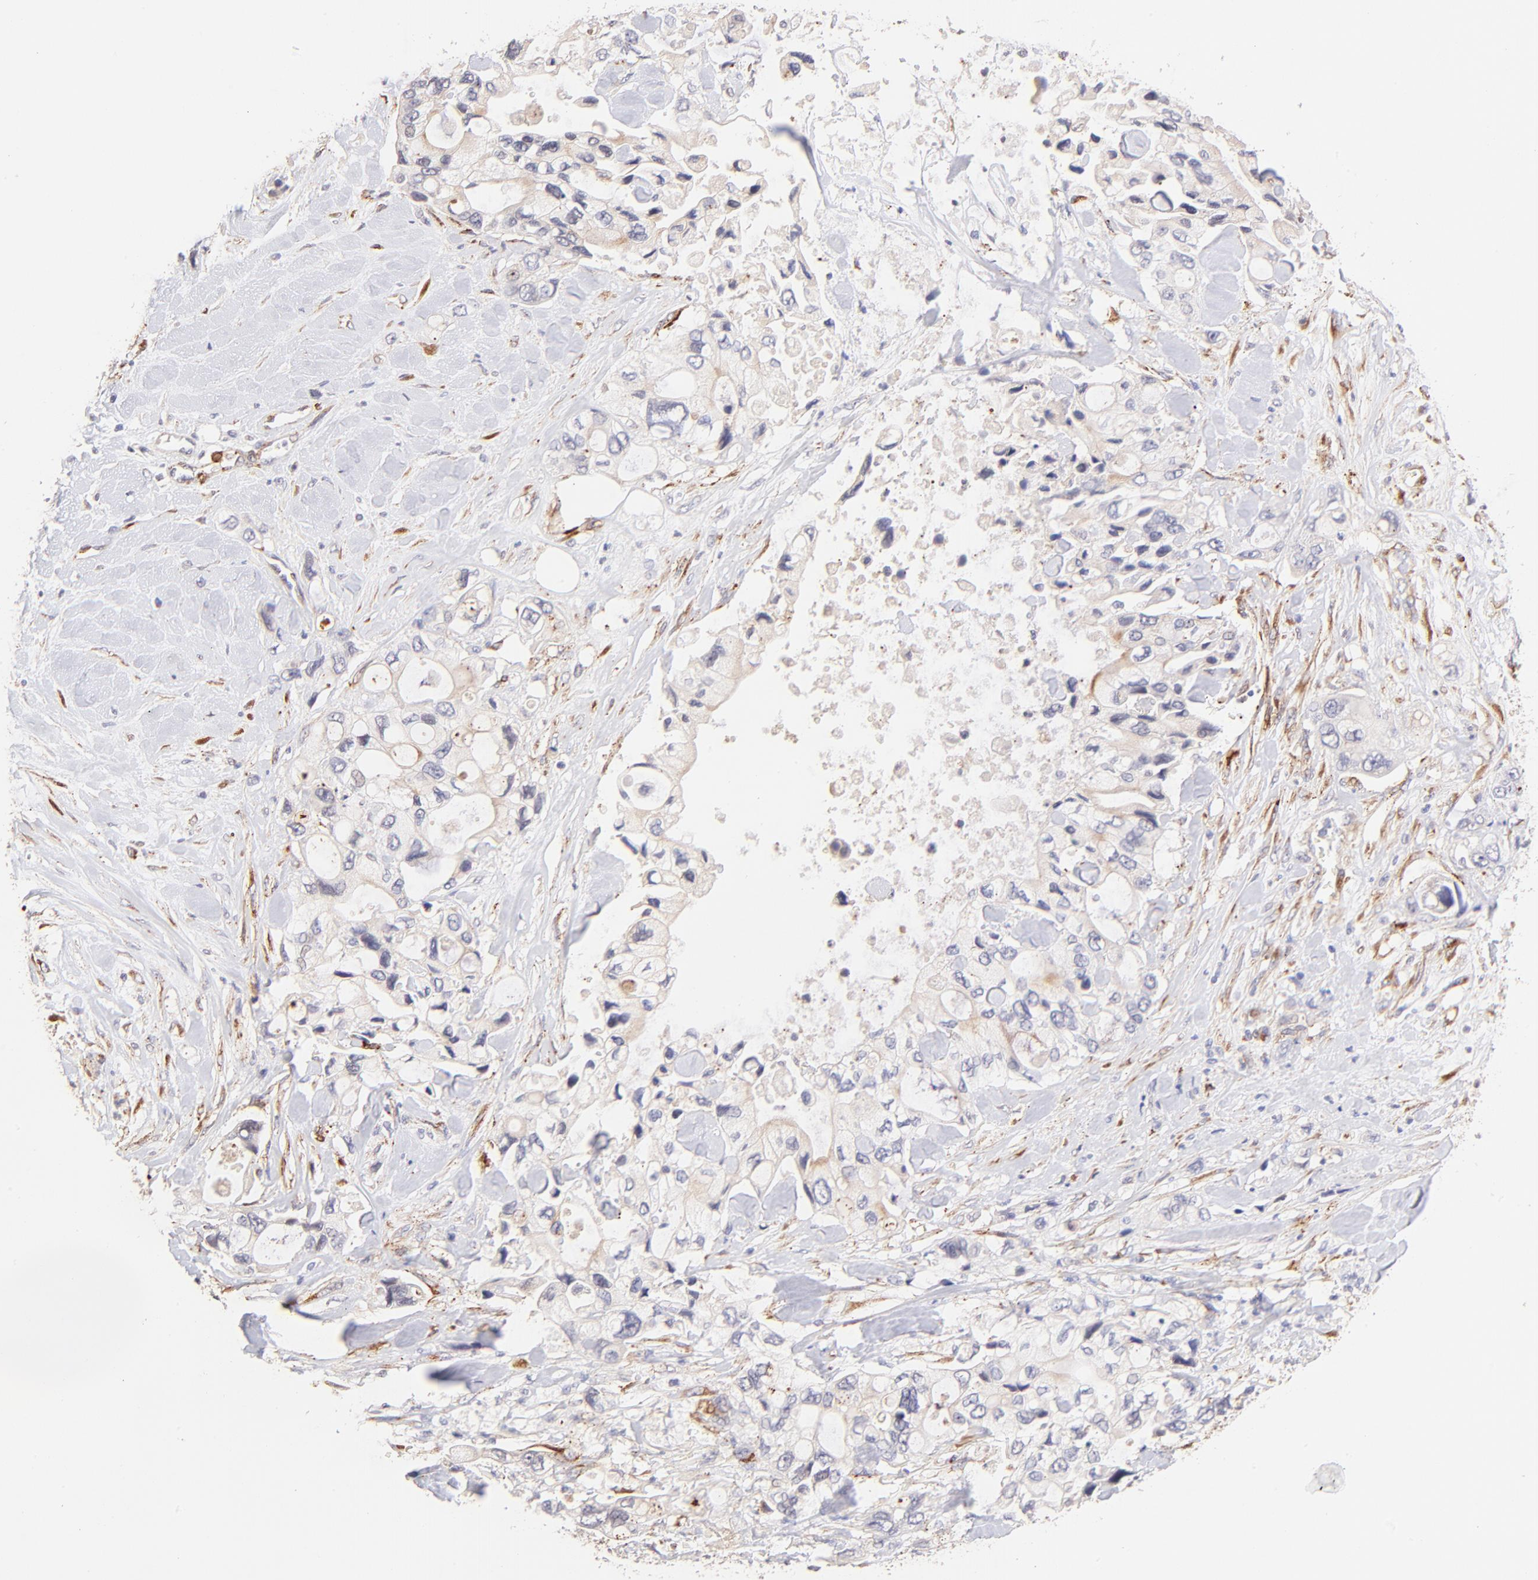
{"staining": {"intensity": "negative", "quantity": "none", "location": "none"}, "tissue": "pancreatic cancer", "cell_type": "Tumor cells", "image_type": "cancer", "snomed": [{"axis": "morphology", "description": "Adenocarcinoma, NOS"}, {"axis": "topography", "description": "Pancreas"}], "caption": "DAB immunohistochemical staining of pancreatic adenocarcinoma reveals no significant staining in tumor cells.", "gene": "SPARC", "patient": {"sex": "male", "age": 70}}